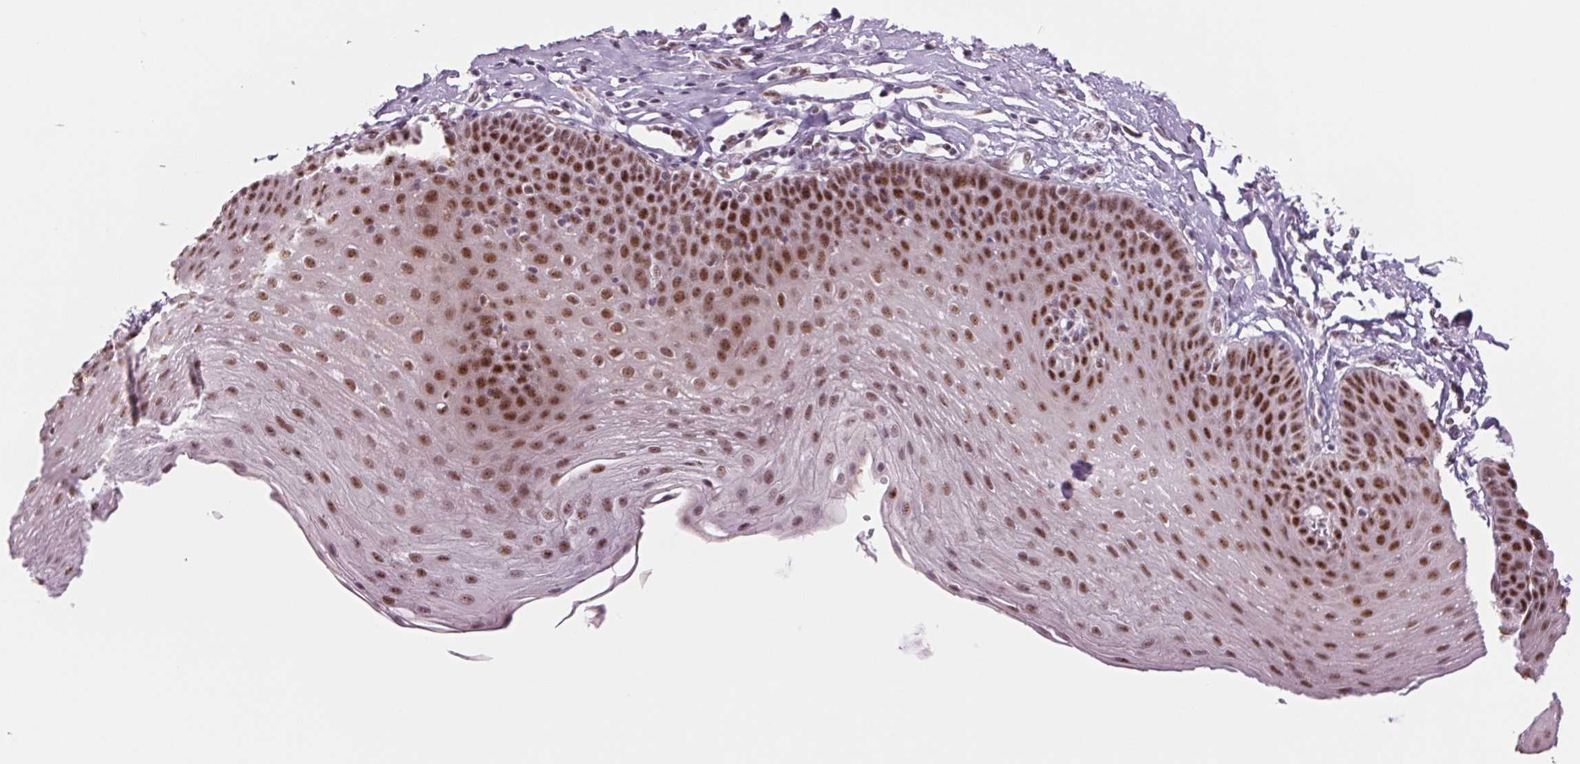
{"staining": {"intensity": "strong", "quantity": ">75%", "location": "nuclear"}, "tissue": "esophagus", "cell_type": "Squamous epithelial cells", "image_type": "normal", "snomed": [{"axis": "morphology", "description": "Normal tissue, NOS"}, {"axis": "topography", "description": "Esophagus"}], "caption": "DAB (3,3'-diaminobenzidine) immunohistochemical staining of normal esophagus reveals strong nuclear protein expression in approximately >75% of squamous epithelial cells. (IHC, brightfield microscopy, high magnification).", "gene": "ZC3H14", "patient": {"sex": "female", "age": 81}}